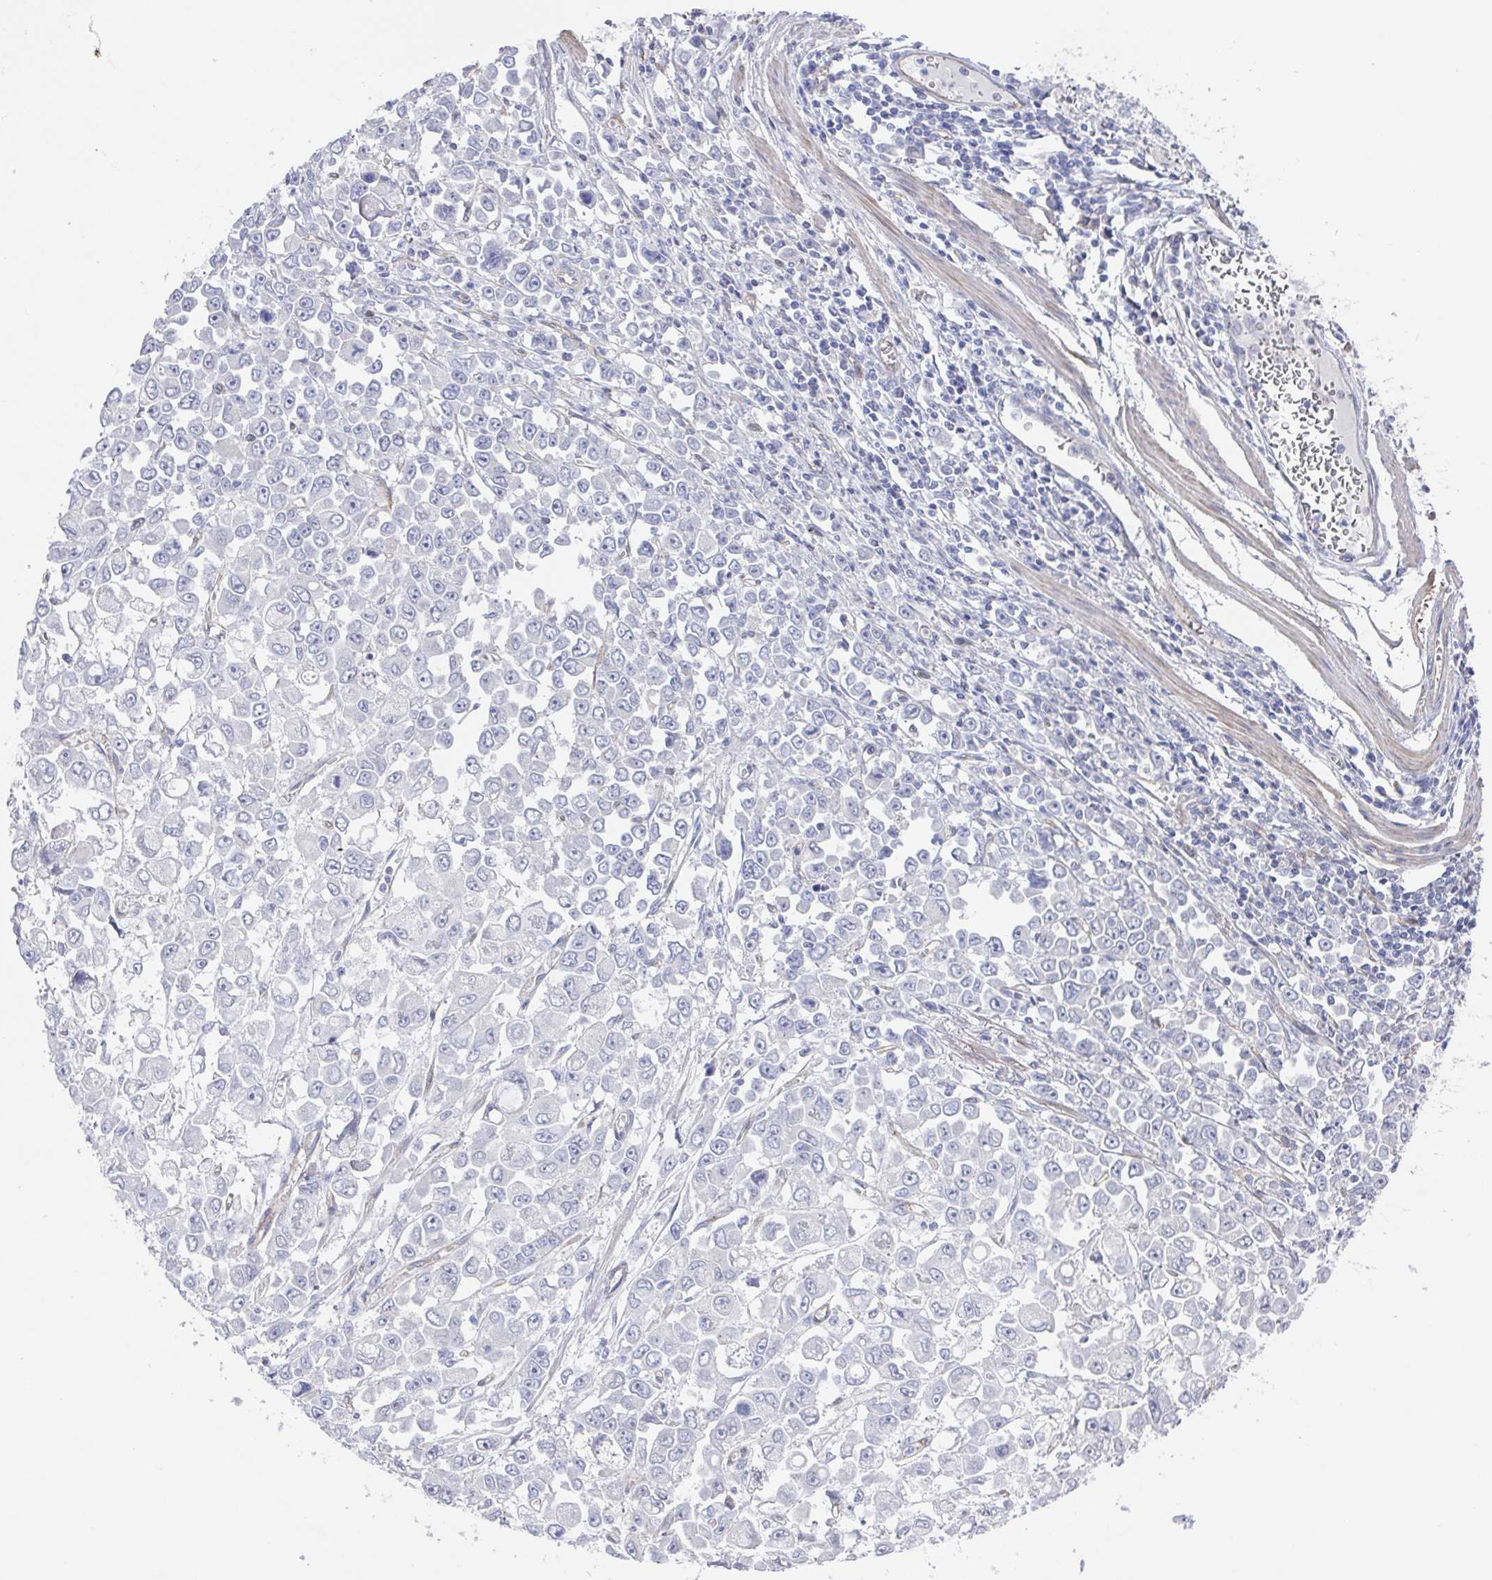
{"staining": {"intensity": "negative", "quantity": "none", "location": "none"}, "tissue": "stomach cancer", "cell_type": "Tumor cells", "image_type": "cancer", "snomed": [{"axis": "morphology", "description": "Adenocarcinoma, NOS"}, {"axis": "topography", "description": "Stomach, upper"}], "caption": "IHC image of neoplastic tissue: human stomach cancer (adenocarcinoma) stained with DAB (3,3'-diaminobenzidine) shows no significant protein expression in tumor cells. (DAB (3,3'-diaminobenzidine) immunohistochemistry (IHC) visualized using brightfield microscopy, high magnification).", "gene": "AGFG2", "patient": {"sex": "male", "age": 70}}